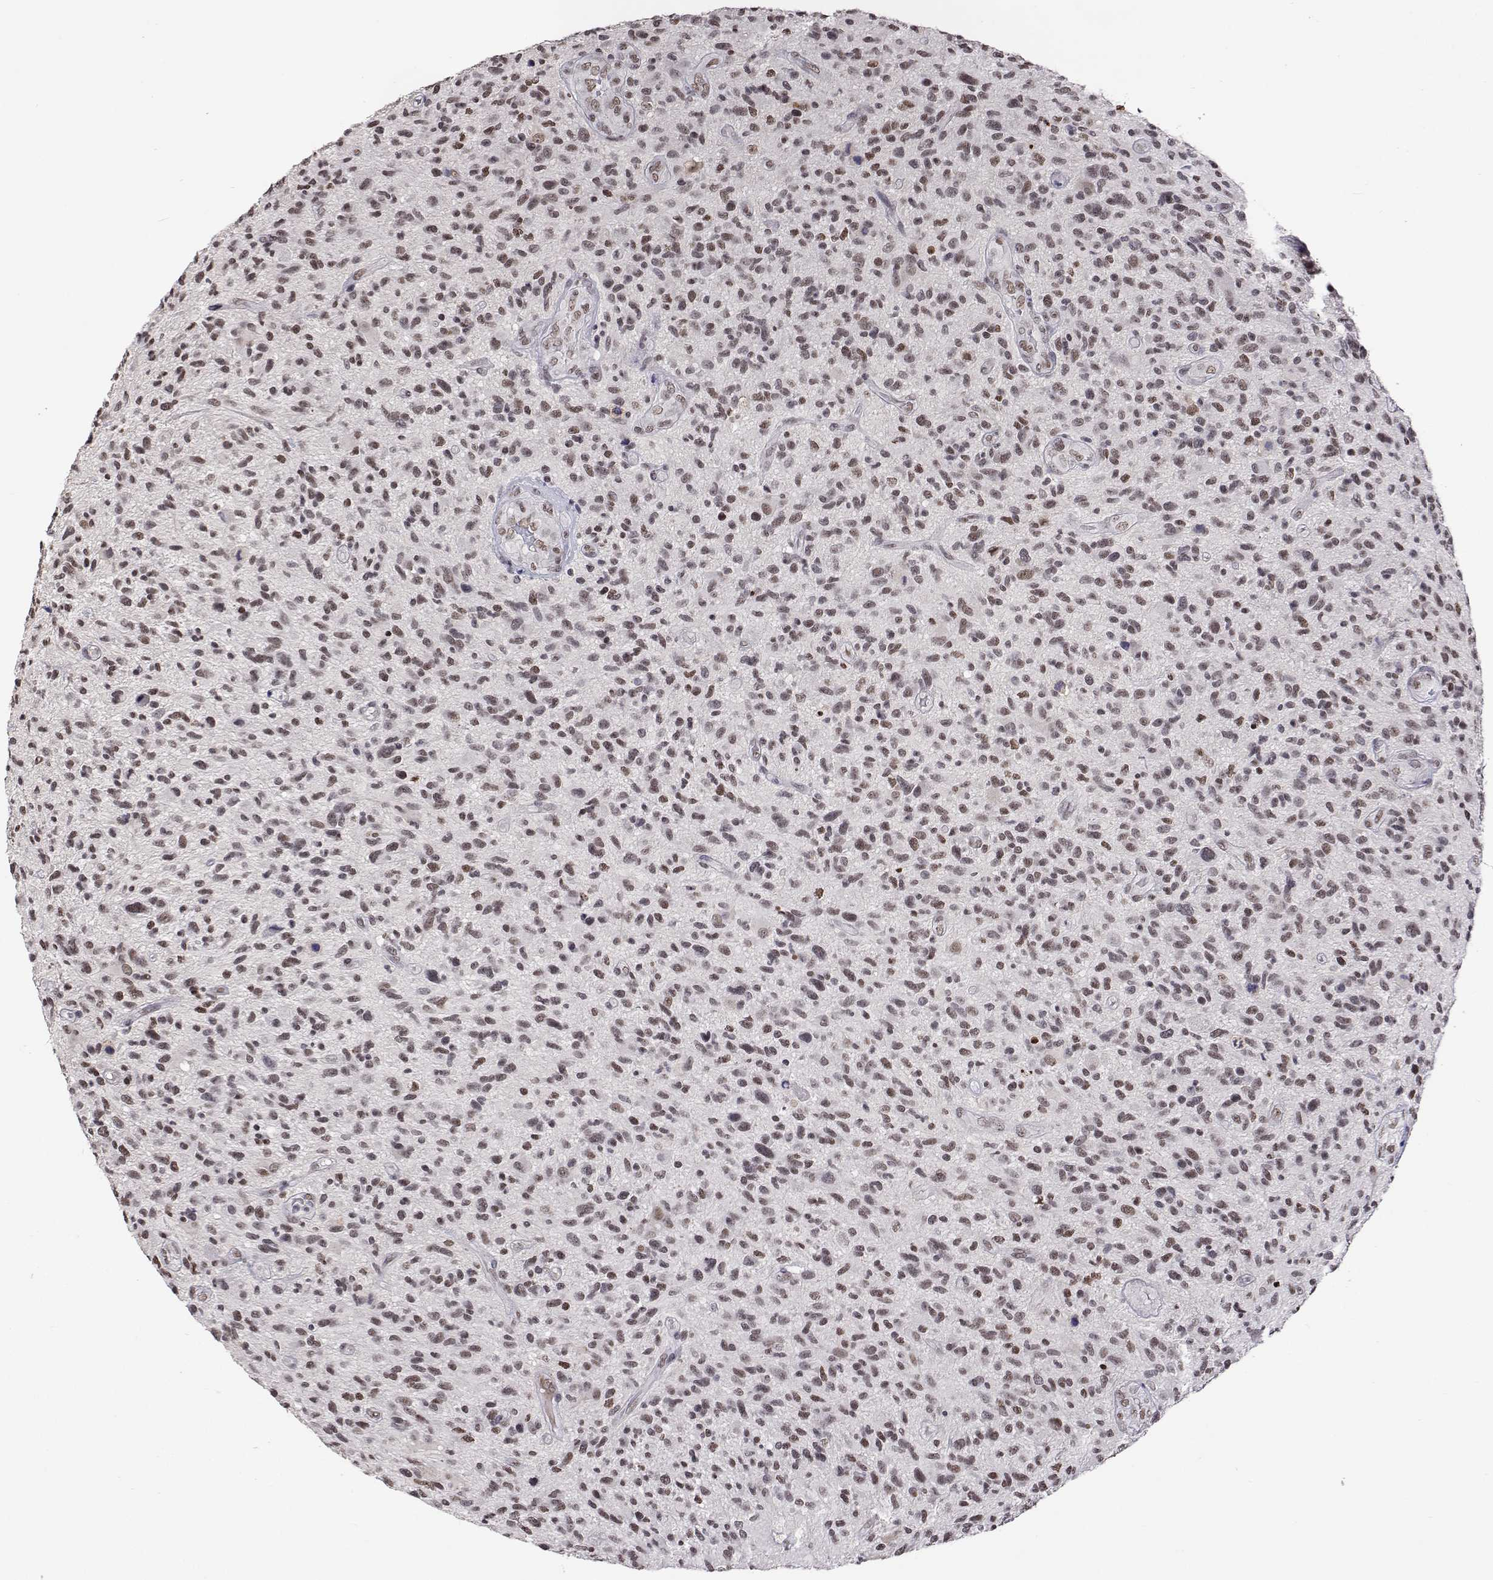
{"staining": {"intensity": "weak", "quantity": ">75%", "location": "nuclear"}, "tissue": "glioma", "cell_type": "Tumor cells", "image_type": "cancer", "snomed": [{"axis": "morphology", "description": "Glioma, malignant, High grade"}, {"axis": "topography", "description": "Brain"}], "caption": "Malignant glioma (high-grade) stained with DAB immunohistochemistry (IHC) displays low levels of weak nuclear positivity in about >75% of tumor cells.", "gene": "HNRNPA0", "patient": {"sex": "male", "age": 47}}